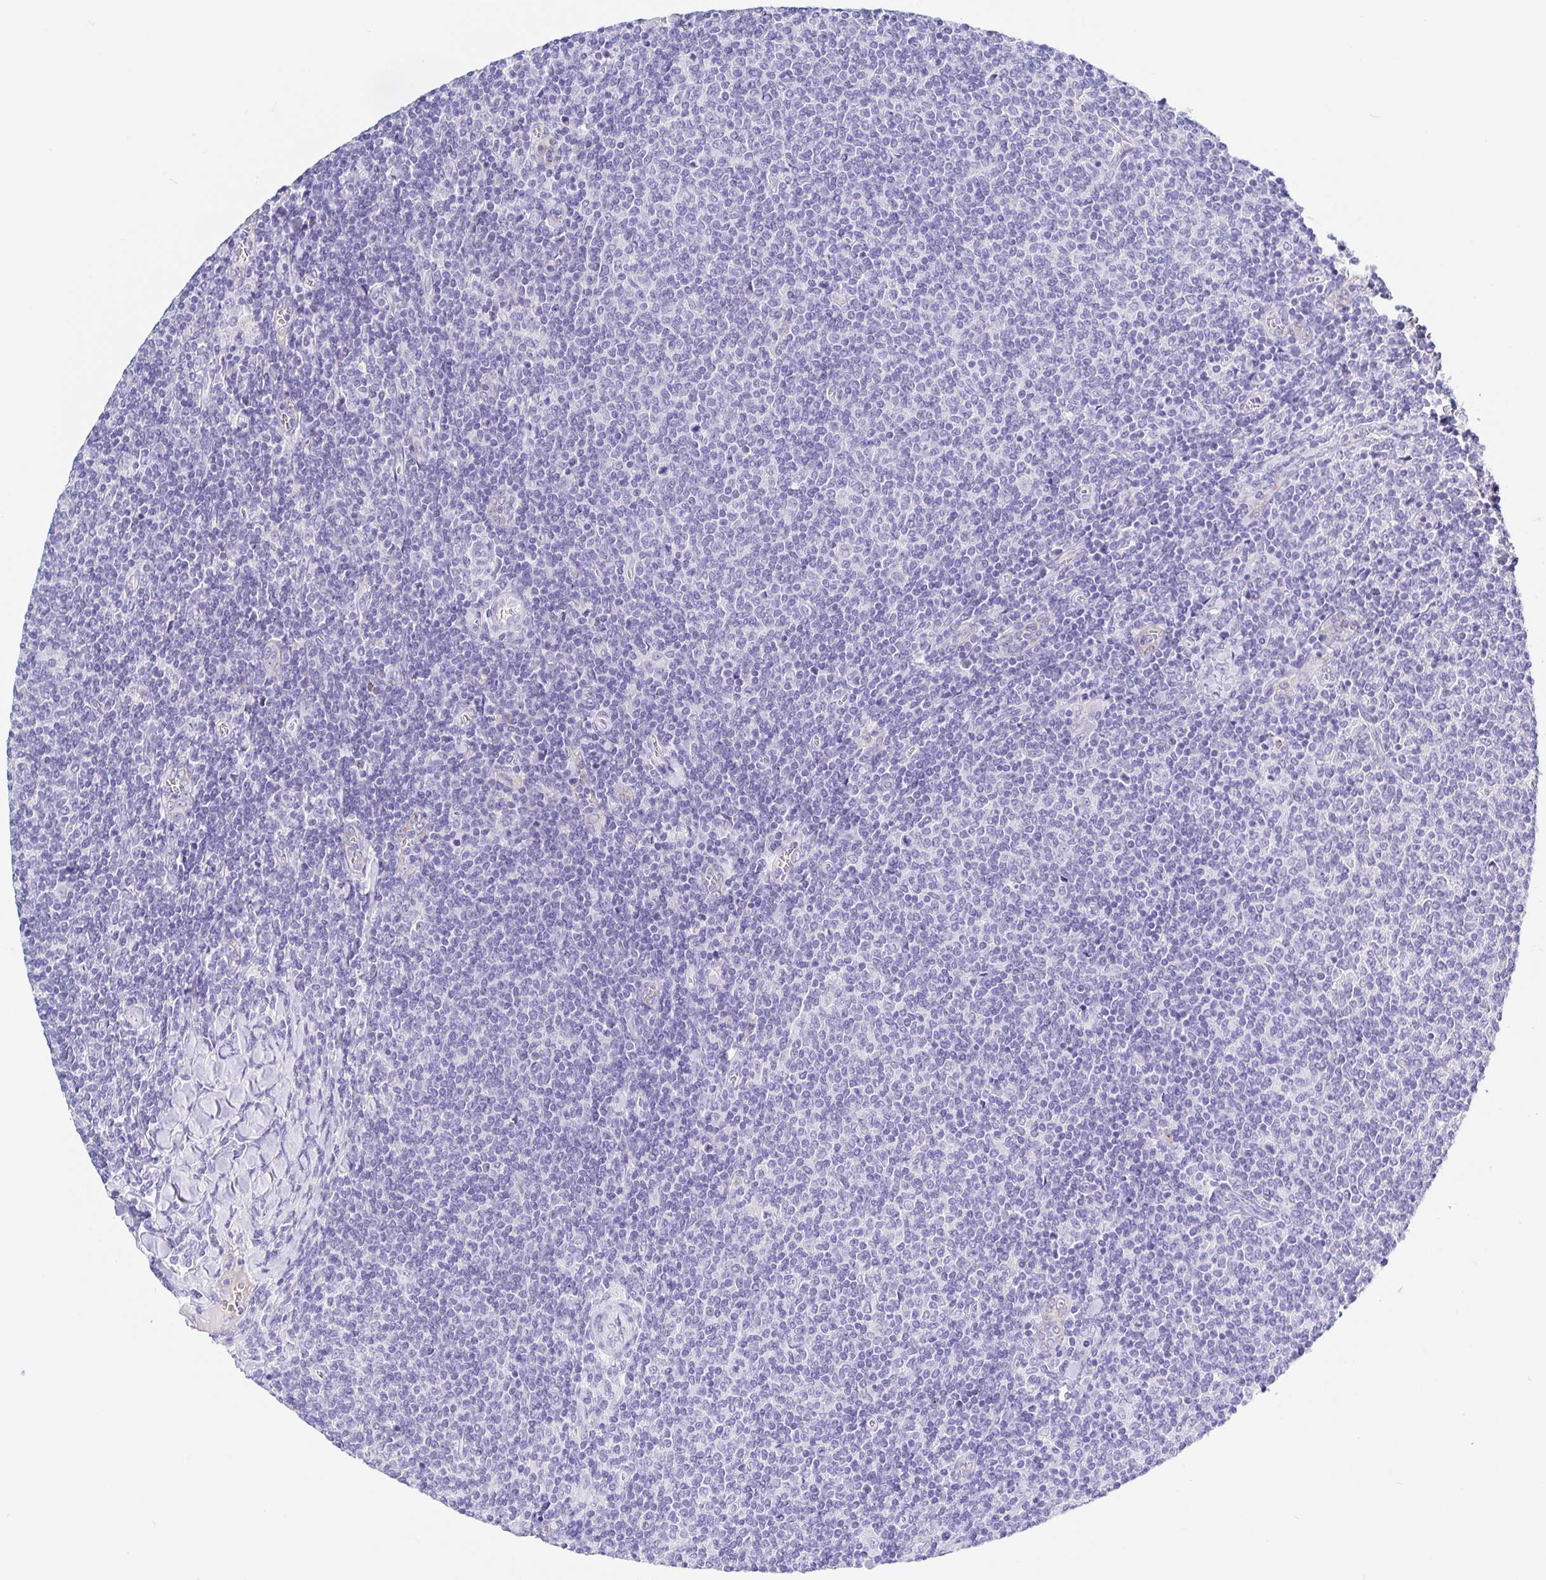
{"staining": {"intensity": "negative", "quantity": "none", "location": "none"}, "tissue": "lymphoma", "cell_type": "Tumor cells", "image_type": "cancer", "snomed": [{"axis": "morphology", "description": "Malignant lymphoma, non-Hodgkin's type, Low grade"}, {"axis": "topography", "description": "Lymph node"}], "caption": "Tumor cells show no significant positivity in lymphoma. (DAB immunohistochemistry (IHC) with hematoxylin counter stain).", "gene": "MAOA", "patient": {"sex": "male", "age": 52}}